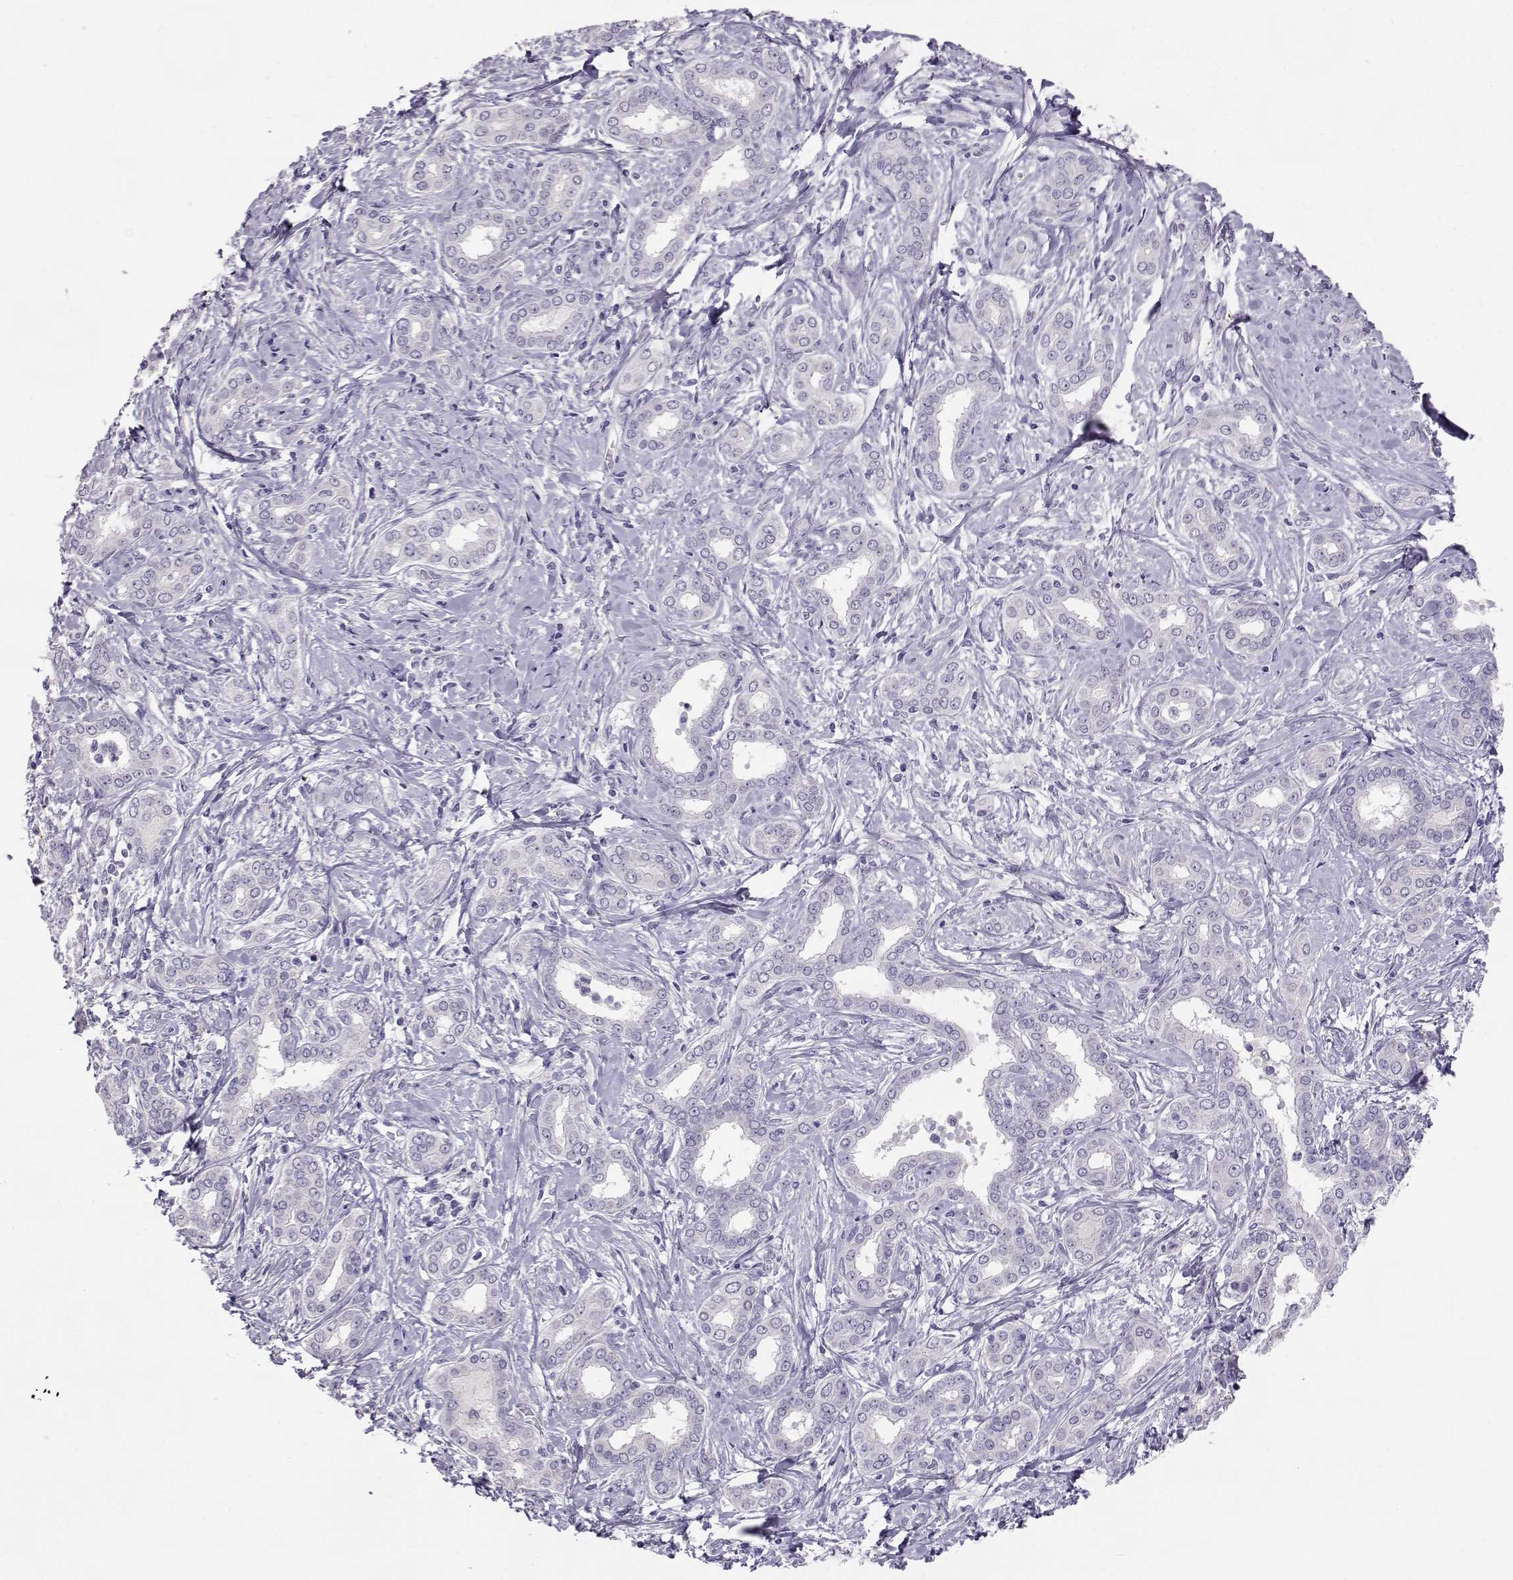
{"staining": {"intensity": "negative", "quantity": "none", "location": "none"}, "tissue": "liver cancer", "cell_type": "Tumor cells", "image_type": "cancer", "snomed": [{"axis": "morphology", "description": "Cholangiocarcinoma"}, {"axis": "topography", "description": "Liver"}], "caption": "Tumor cells show no significant expression in liver cholangiocarcinoma.", "gene": "ENDOU", "patient": {"sex": "female", "age": 47}}